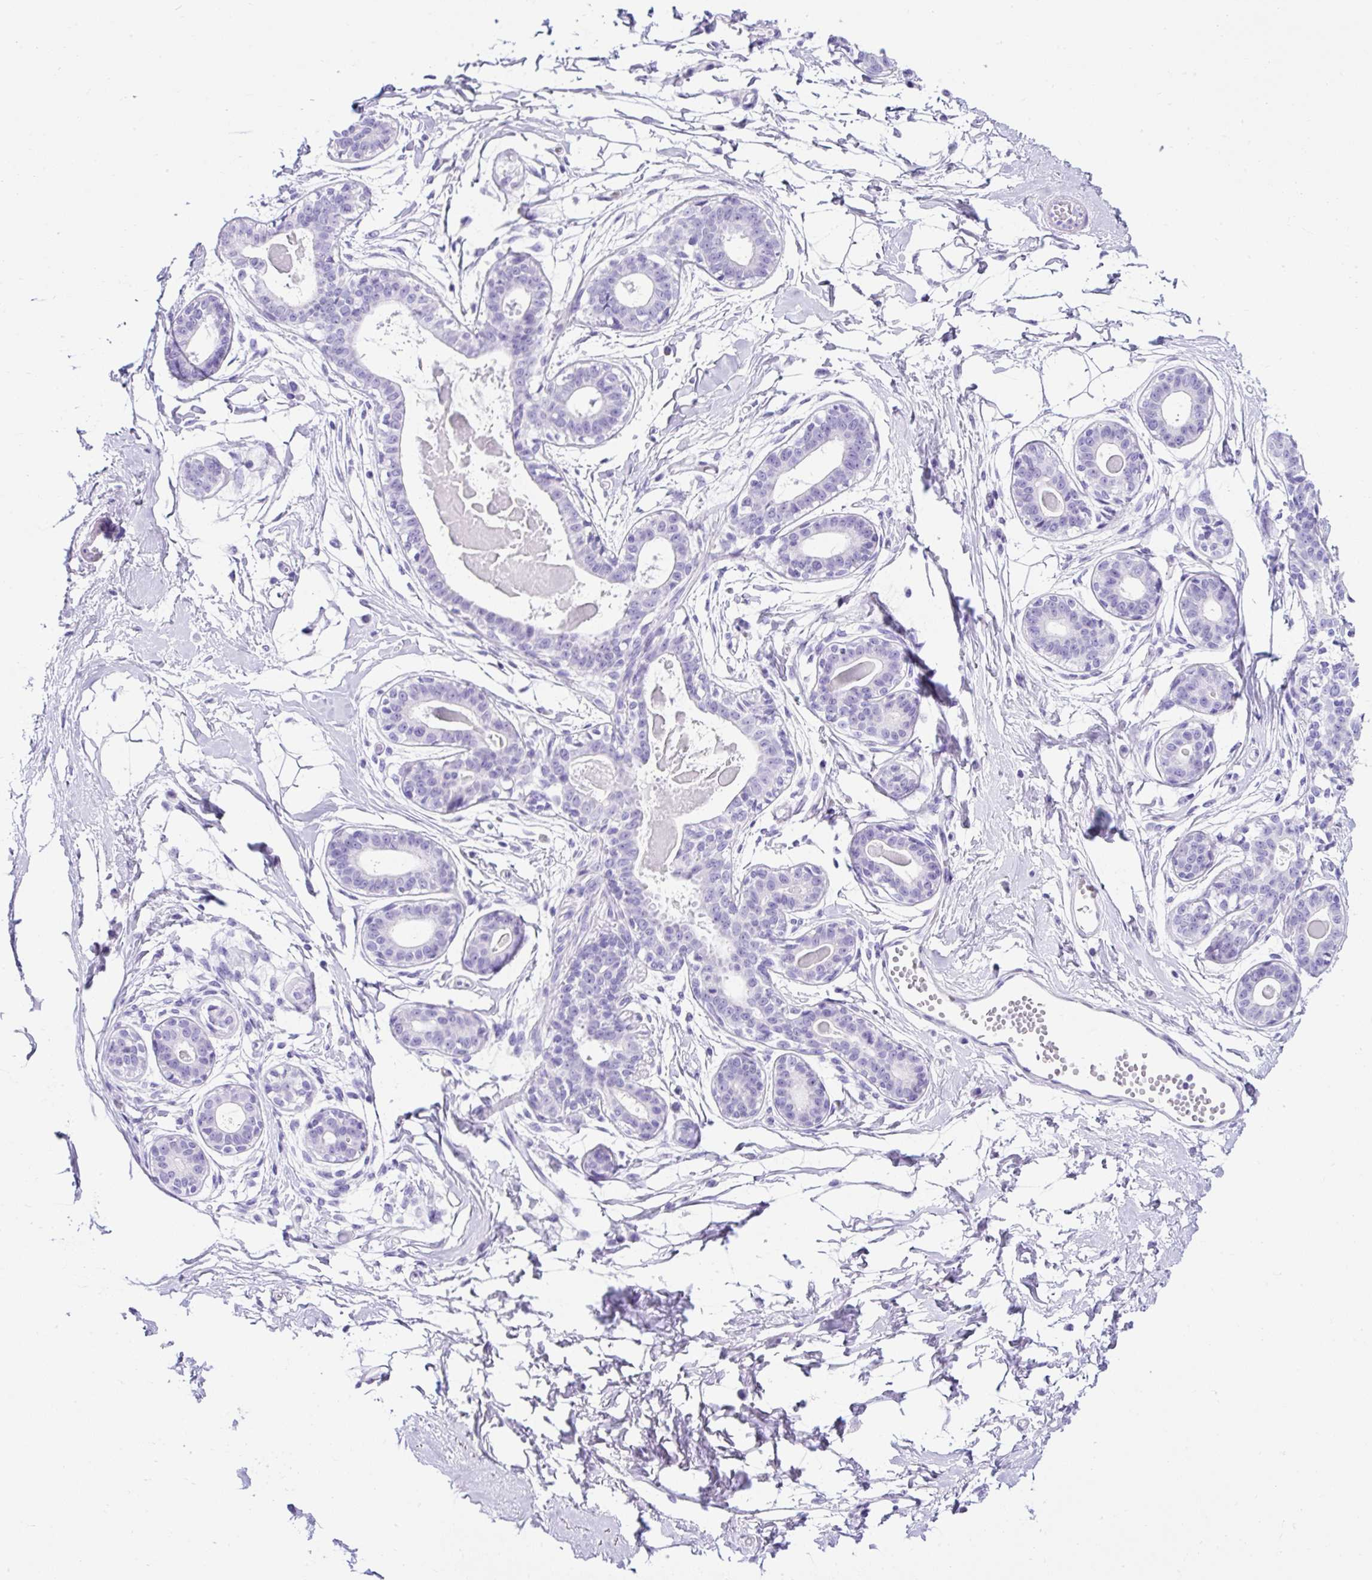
{"staining": {"intensity": "negative", "quantity": "none", "location": "none"}, "tissue": "breast", "cell_type": "Adipocytes", "image_type": "normal", "snomed": [{"axis": "morphology", "description": "Normal tissue, NOS"}, {"axis": "topography", "description": "Breast"}], "caption": "Adipocytes are negative for protein expression in benign human breast. (Stains: DAB (3,3'-diaminobenzidine) IHC with hematoxylin counter stain, Microscopy: brightfield microscopy at high magnification).", "gene": "KRT12", "patient": {"sex": "female", "age": 45}}